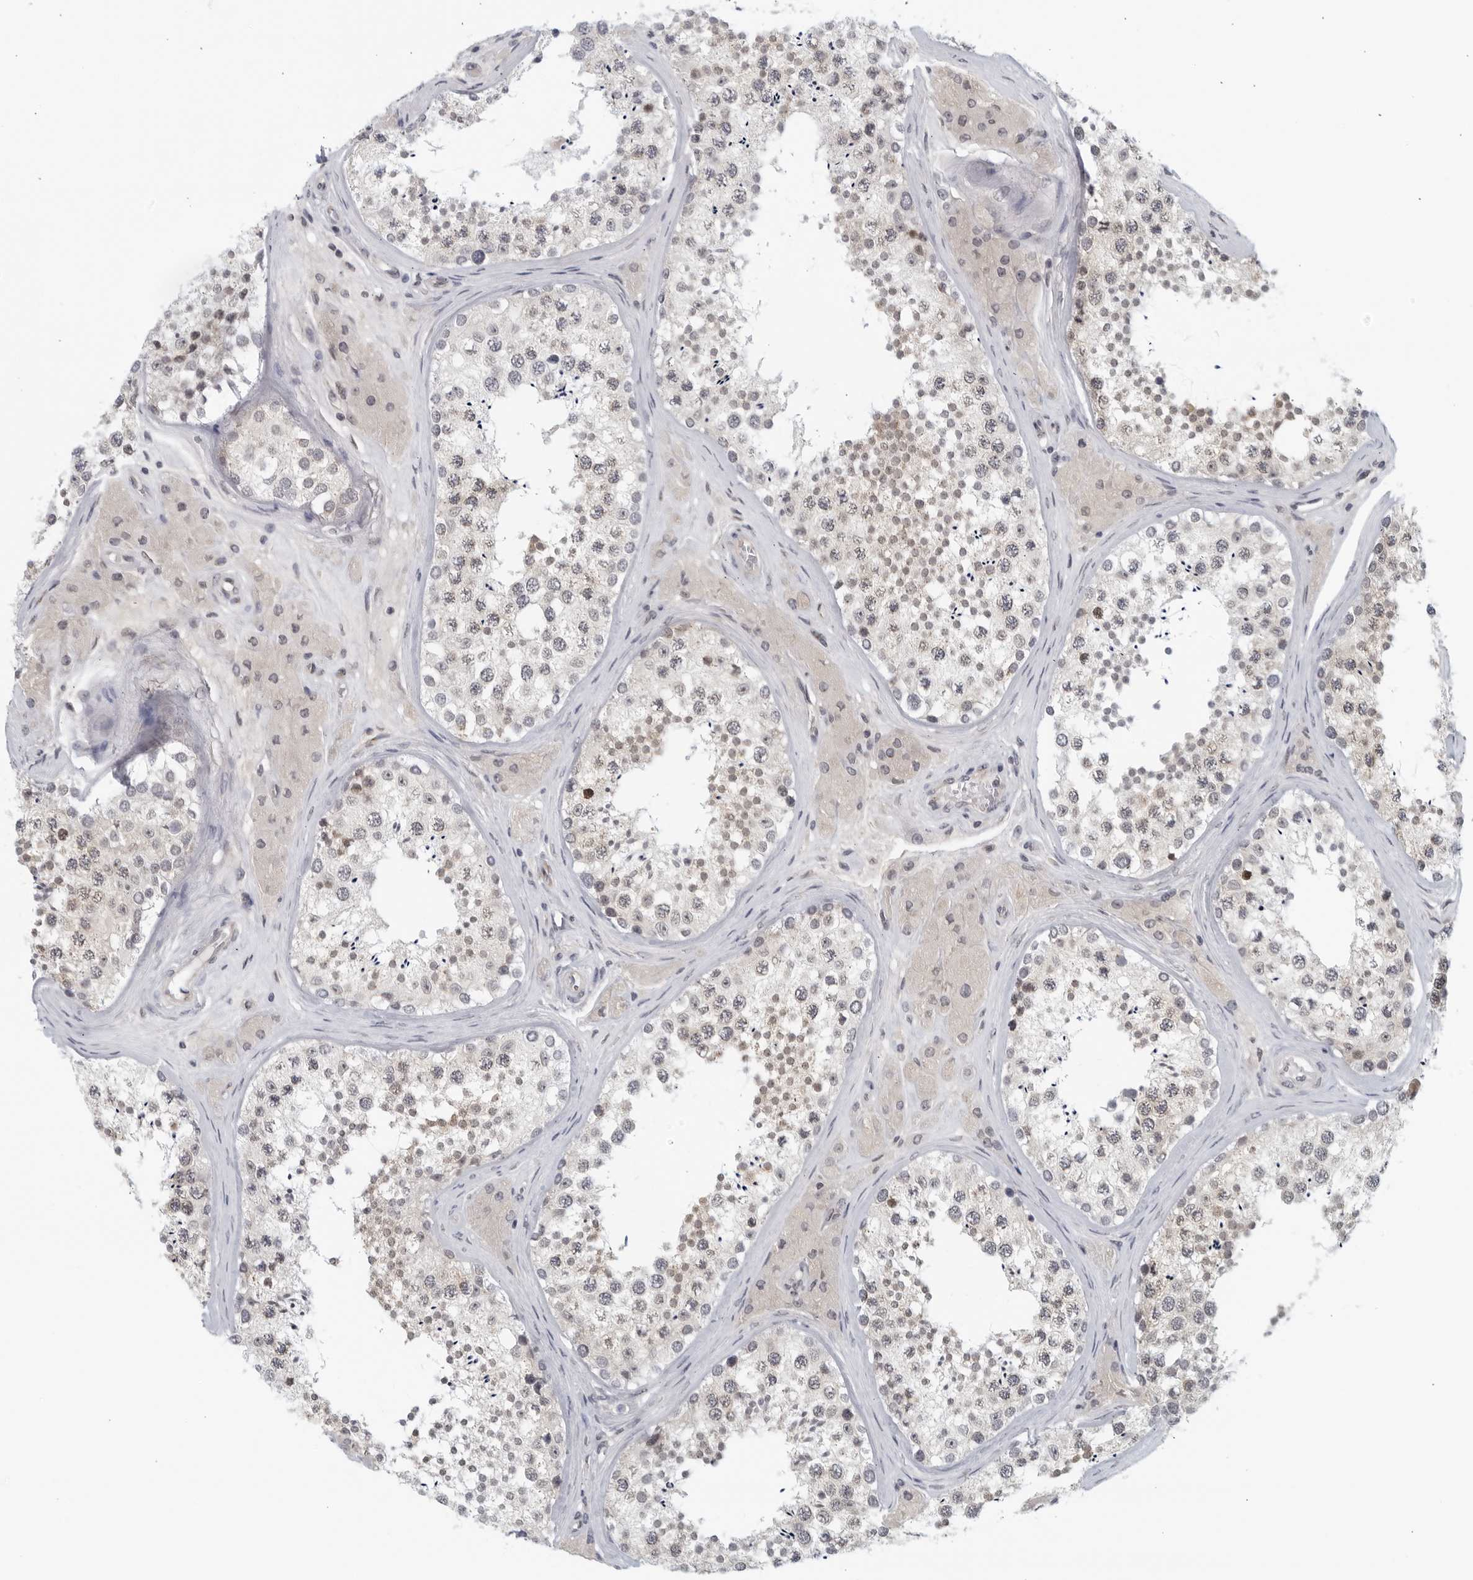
{"staining": {"intensity": "moderate", "quantity": "<25%", "location": "cytoplasmic/membranous"}, "tissue": "testis", "cell_type": "Cells in seminiferous ducts", "image_type": "normal", "snomed": [{"axis": "morphology", "description": "Normal tissue, NOS"}, {"axis": "topography", "description": "Testis"}], "caption": "Testis stained with immunohistochemistry (IHC) exhibits moderate cytoplasmic/membranous positivity in about <25% of cells in seminiferous ducts. The staining was performed using DAB (3,3'-diaminobenzidine), with brown indicating positive protein expression. Nuclei are stained blue with hematoxylin.", "gene": "RC3H1", "patient": {"sex": "male", "age": 46}}